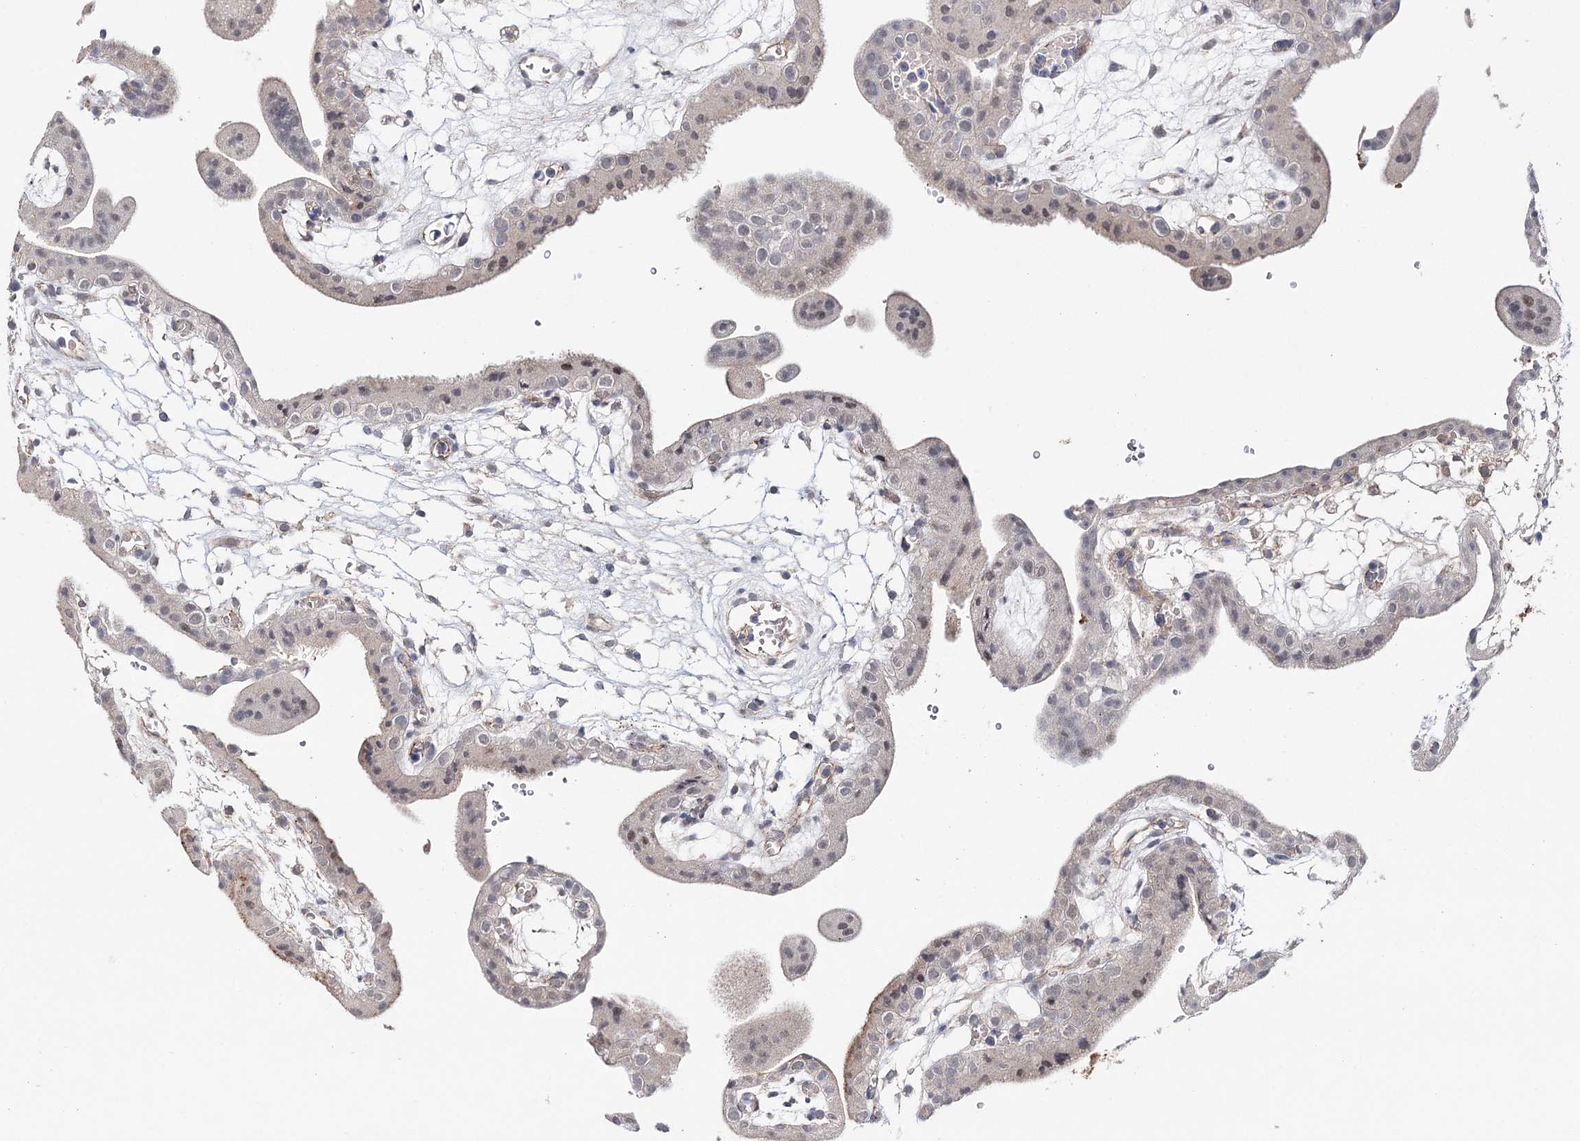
{"staining": {"intensity": "negative", "quantity": "none", "location": "none"}, "tissue": "placenta", "cell_type": "Decidual cells", "image_type": "normal", "snomed": [{"axis": "morphology", "description": "Normal tissue, NOS"}, {"axis": "topography", "description": "Placenta"}], "caption": "A high-resolution histopathology image shows immunohistochemistry (IHC) staining of unremarkable placenta, which shows no significant staining in decidual cells.", "gene": "PKP4", "patient": {"sex": "female", "age": 18}}